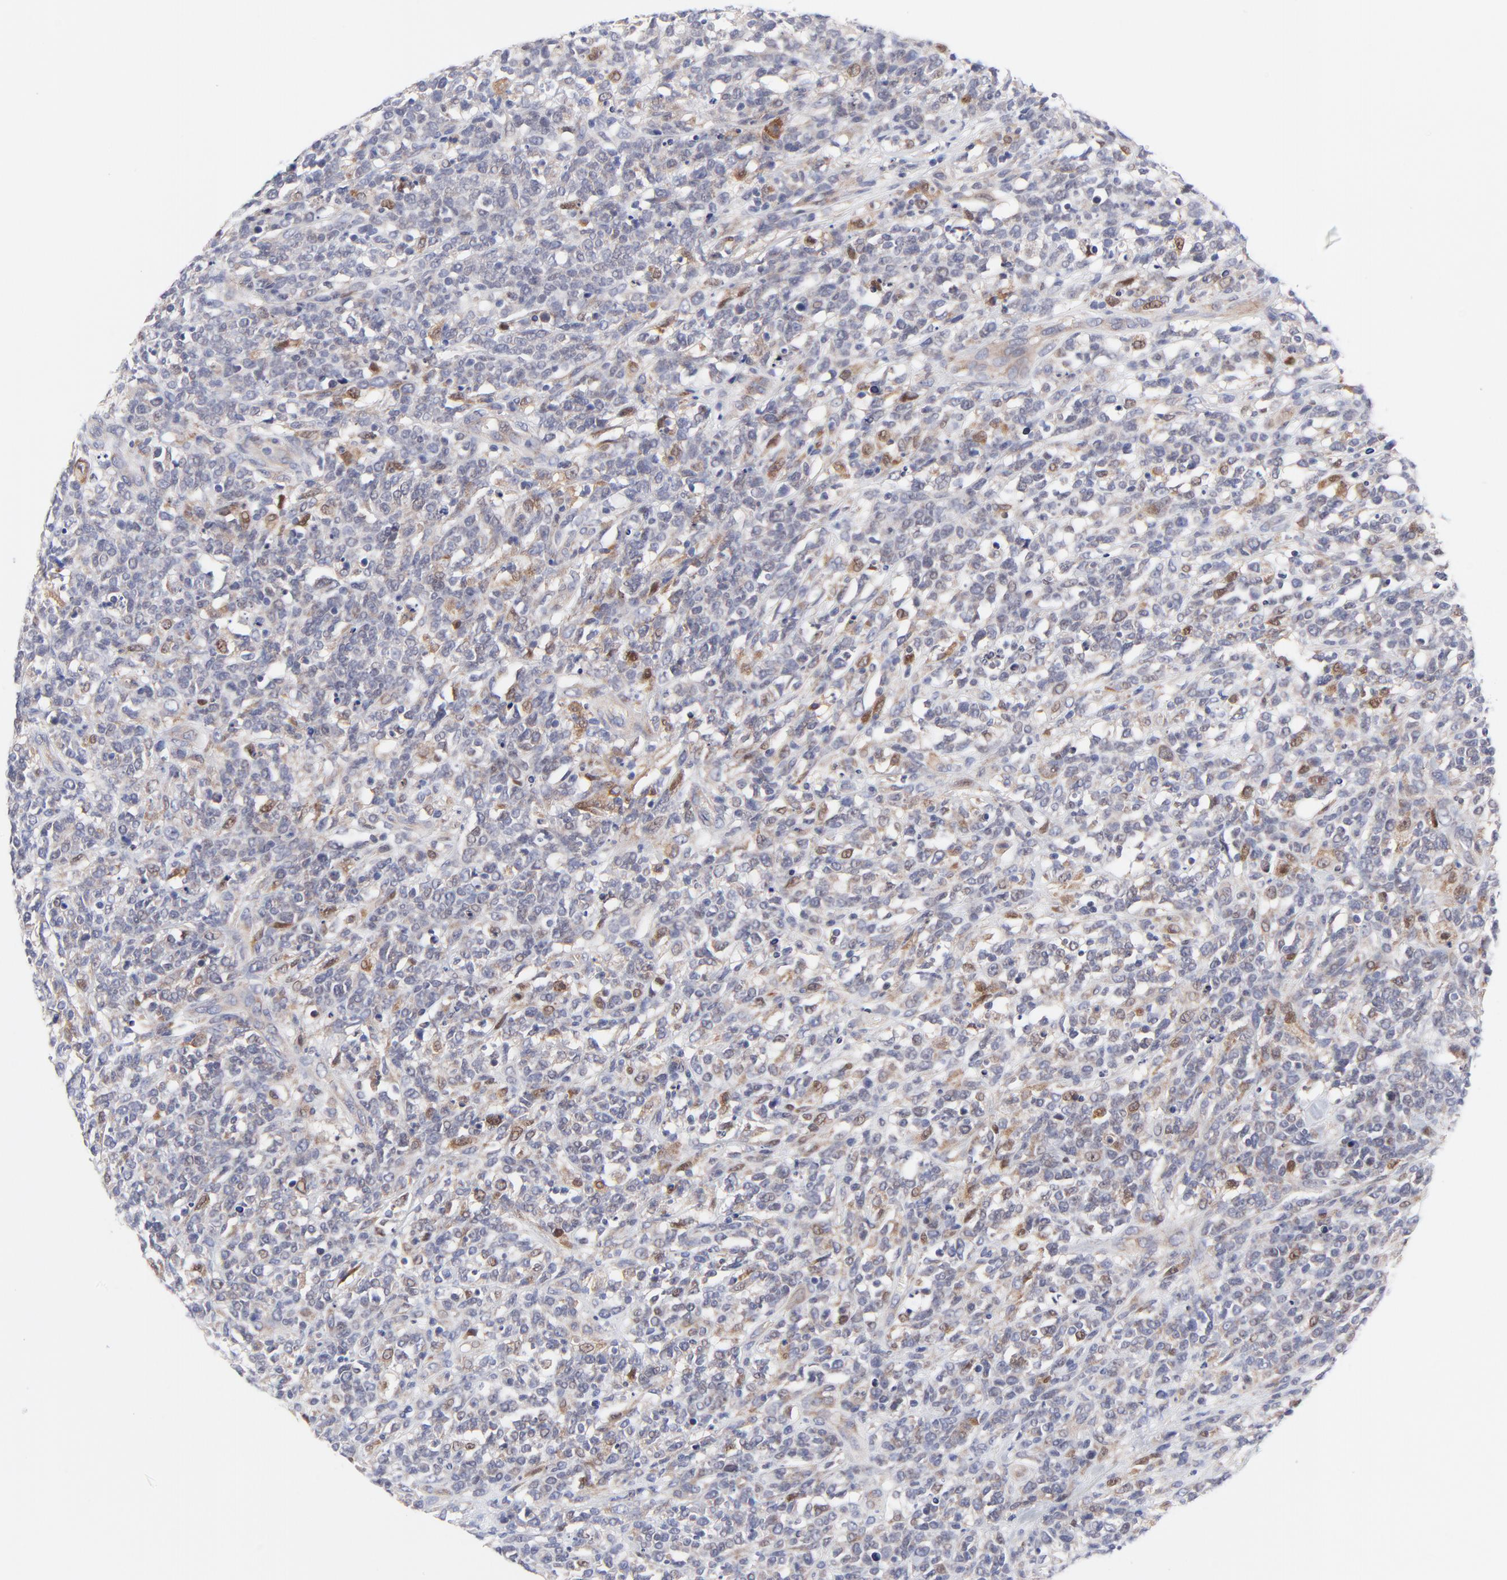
{"staining": {"intensity": "moderate", "quantity": "<25%", "location": "cytoplasmic/membranous,nuclear"}, "tissue": "lymphoma", "cell_type": "Tumor cells", "image_type": "cancer", "snomed": [{"axis": "morphology", "description": "Malignant lymphoma, non-Hodgkin's type, High grade"}, {"axis": "topography", "description": "Lymph node"}], "caption": "A brown stain shows moderate cytoplasmic/membranous and nuclear expression of a protein in human malignant lymphoma, non-Hodgkin's type (high-grade) tumor cells.", "gene": "AFF2", "patient": {"sex": "female", "age": 73}}